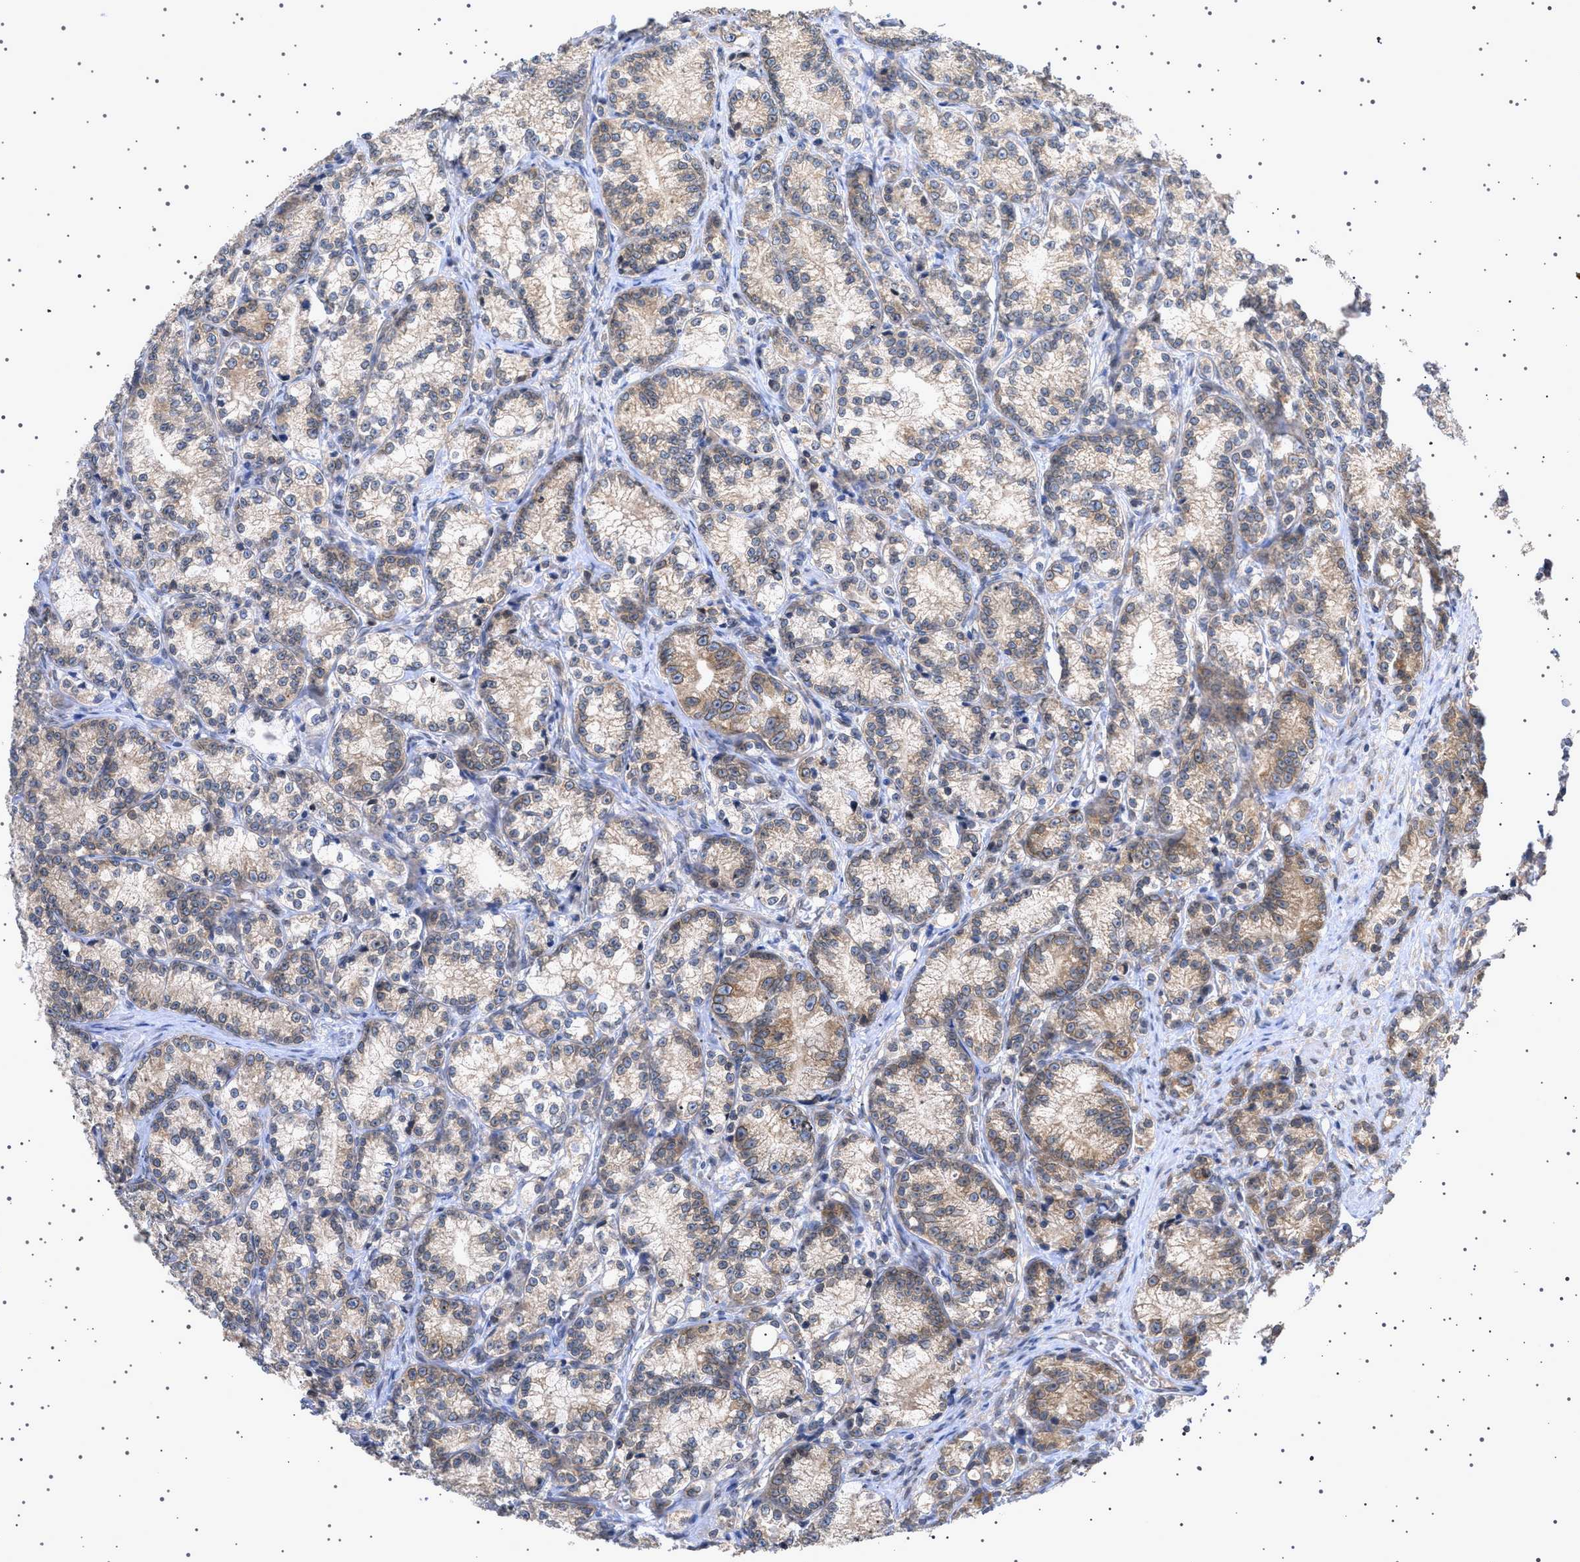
{"staining": {"intensity": "weak", "quantity": ">75%", "location": "cytoplasmic/membranous,nuclear"}, "tissue": "prostate cancer", "cell_type": "Tumor cells", "image_type": "cancer", "snomed": [{"axis": "morphology", "description": "Adenocarcinoma, Low grade"}, {"axis": "topography", "description": "Prostate"}], "caption": "This is an image of IHC staining of prostate cancer, which shows weak staining in the cytoplasmic/membranous and nuclear of tumor cells.", "gene": "NUP93", "patient": {"sex": "male", "age": 89}}